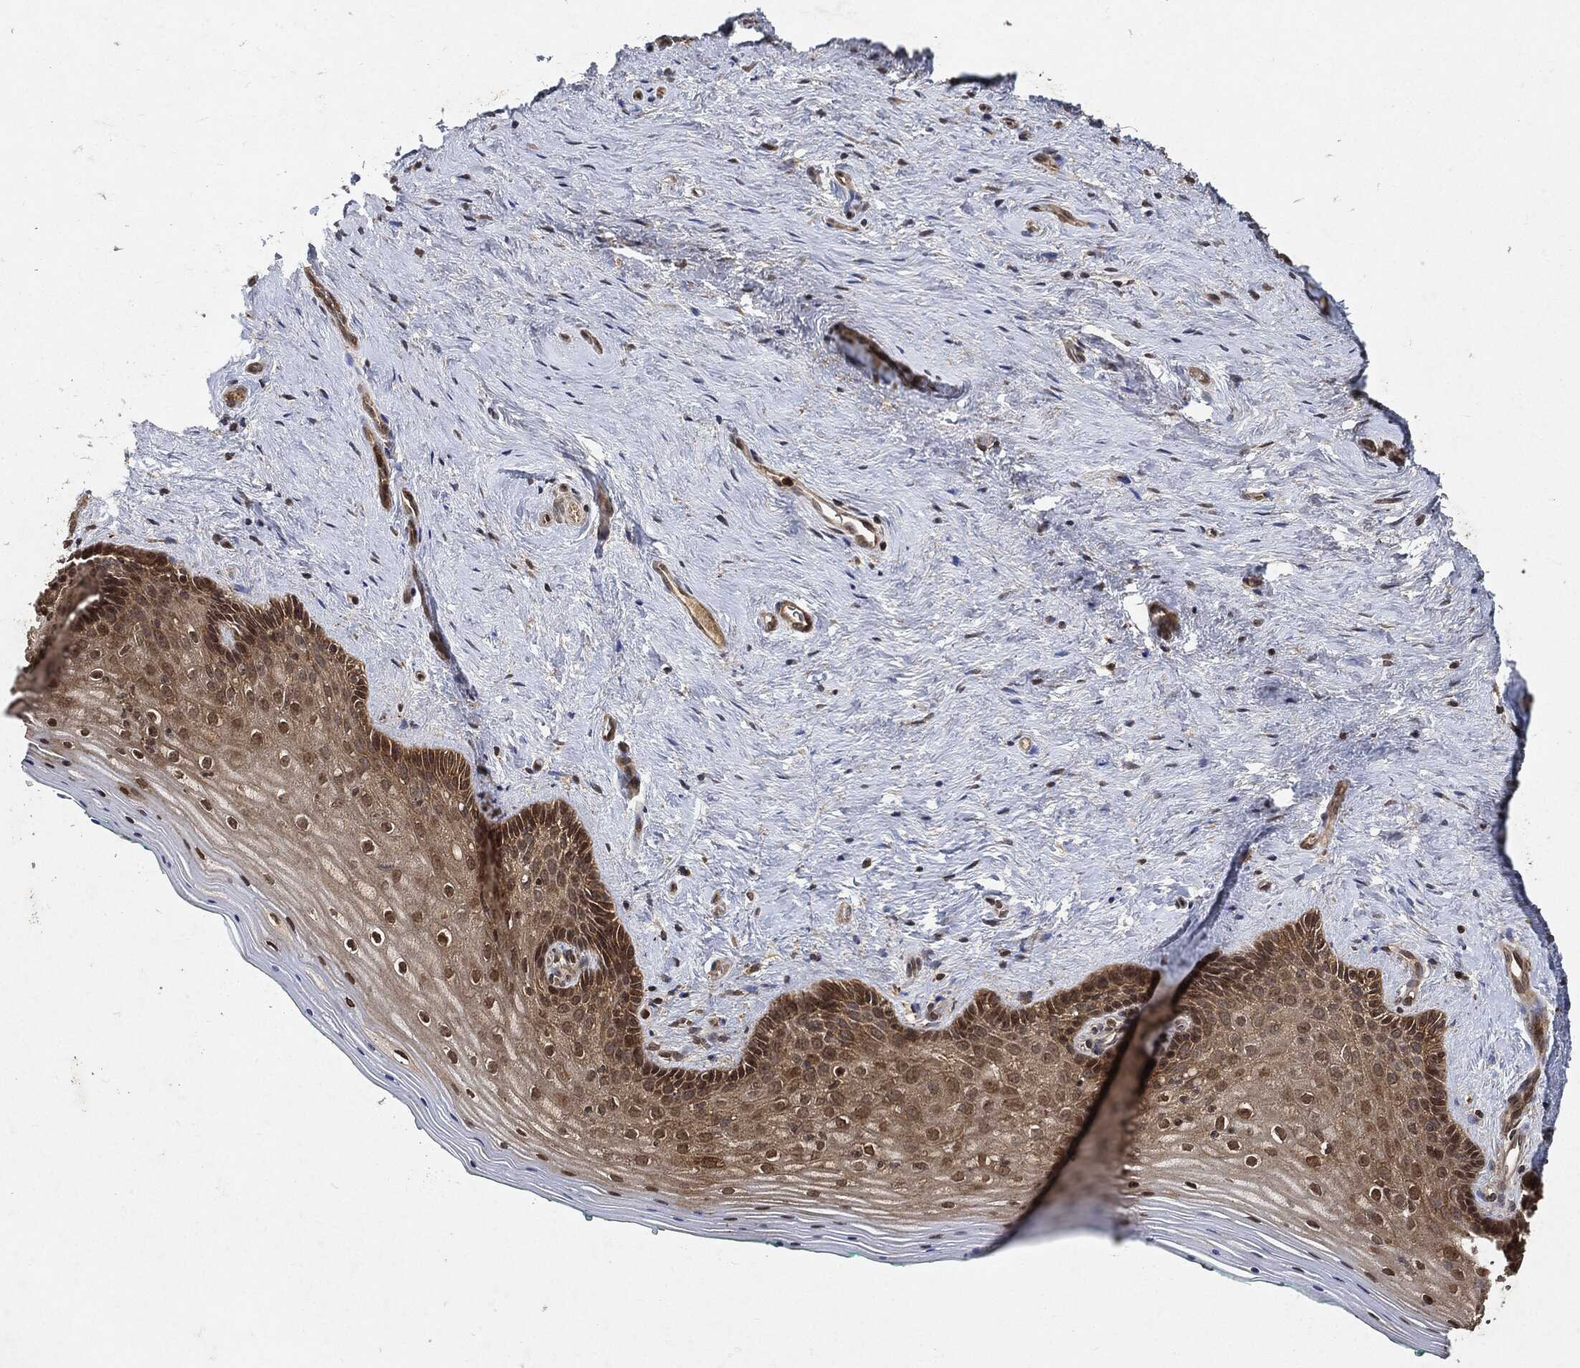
{"staining": {"intensity": "moderate", "quantity": "25%-75%", "location": "cytoplasmic/membranous,nuclear"}, "tissue": "vagina", "cell_type": "Squamous epithelial cells", "image_type": "normal", "snomed": [{"axis": "morphology", "description": "Normal tissue, NOS"}, {"axis": "topography", "description": "Vagina"}], "caption": "An image showing moderate cytoplasmic/membranous,nuclear staining in approximately 25%-75% of squamous epithelial cells in unremarkable vagina, as visualized by brown immunohistochemical staining.", "gene": "ZNF226", "patient": {"sex": "female", "age": 45}}